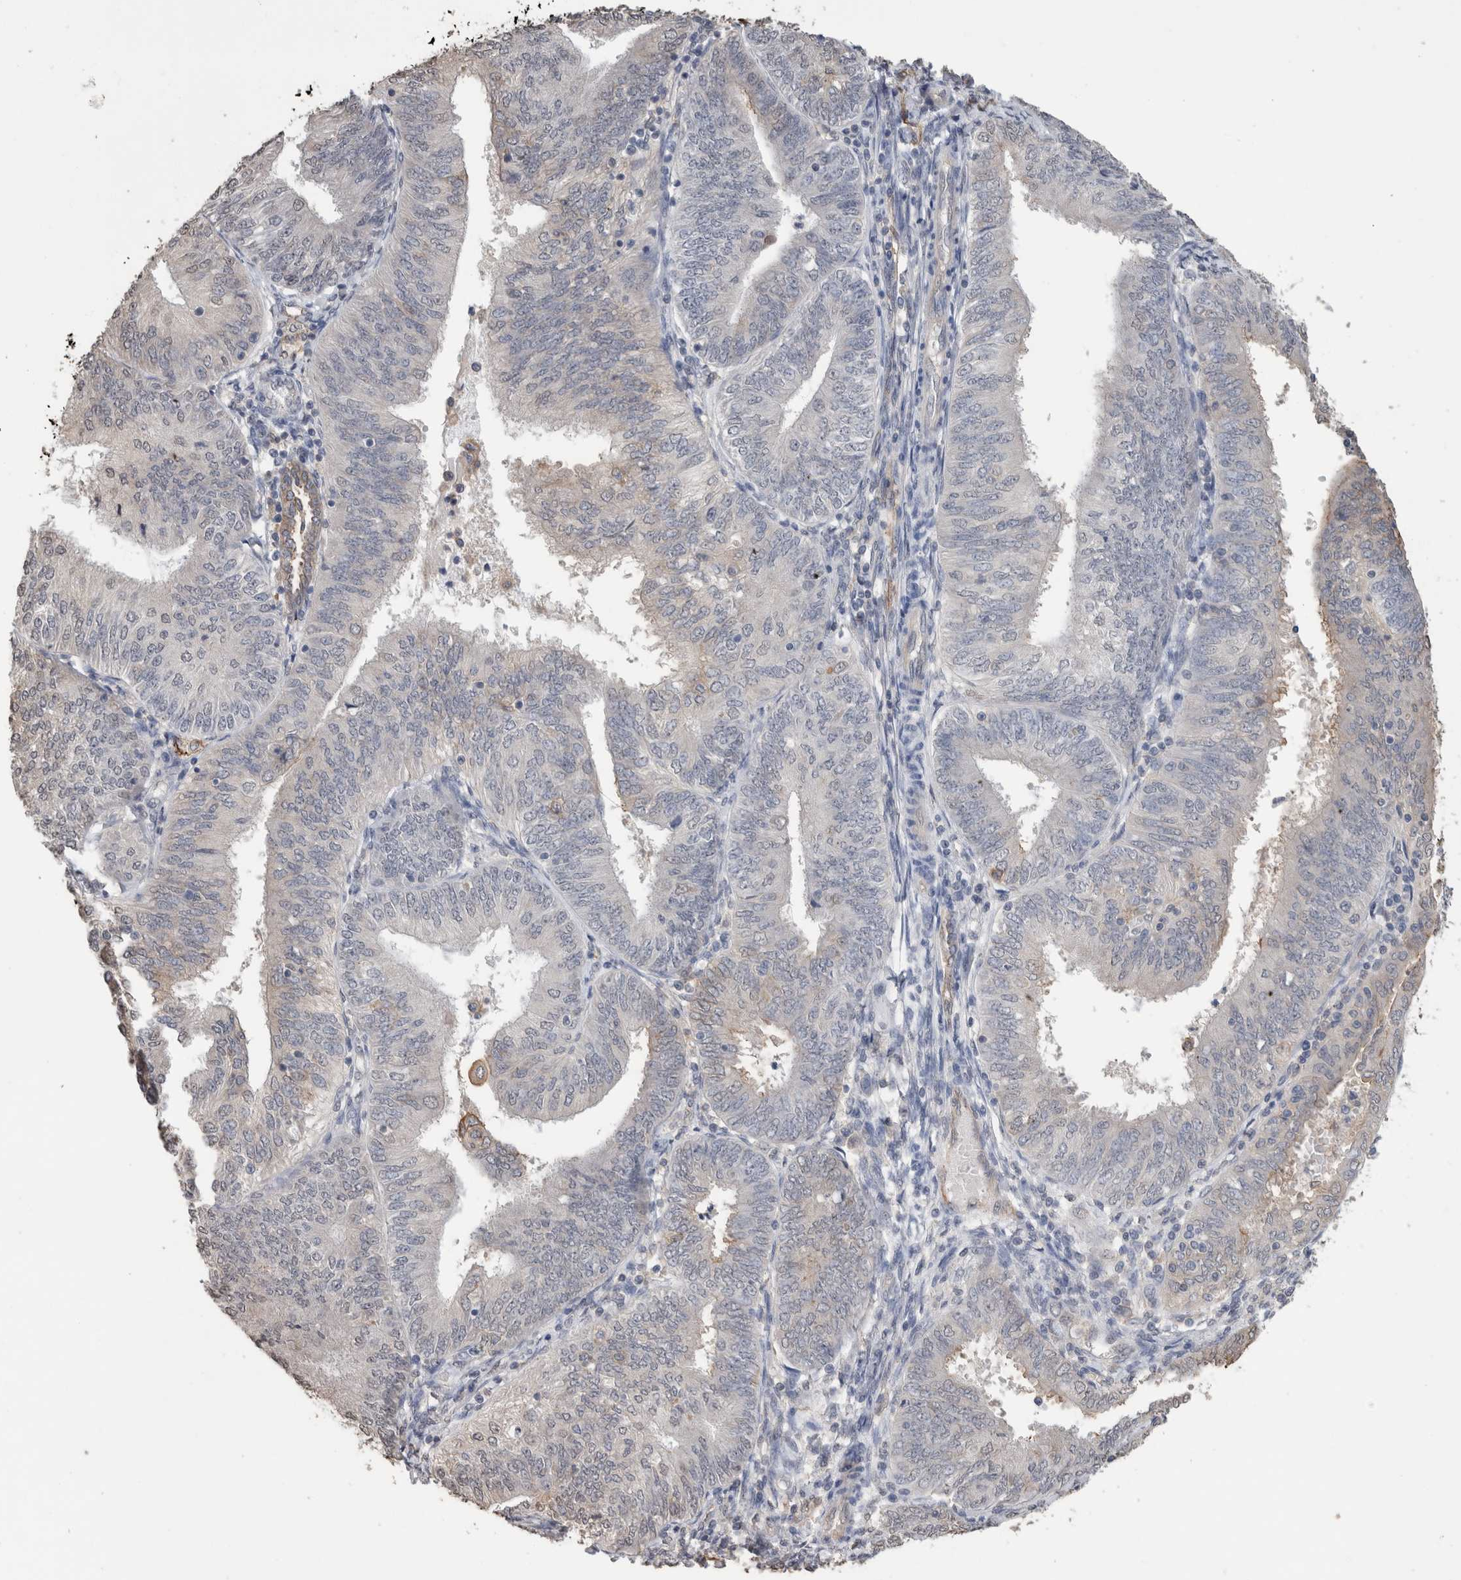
{"staining": {"intensity": "negative", "quantity": "none", "location": "none"}, "tissue": "endometrial cancer", "cell_type": "Tumor cells", "image_type": "cancer", "snomed": [{"axis": "morphology", "description": "Adenocarcinoma, NOS"}, {"axis": "topography", "description": "Endometrium"}], "caption": "Immunohistochemistry of endometrial cancer (adenocarcinoma) displays no positivity in tumor cells.", "gene": "S100A10", "patient": {"sex": "female", "age": 58}}